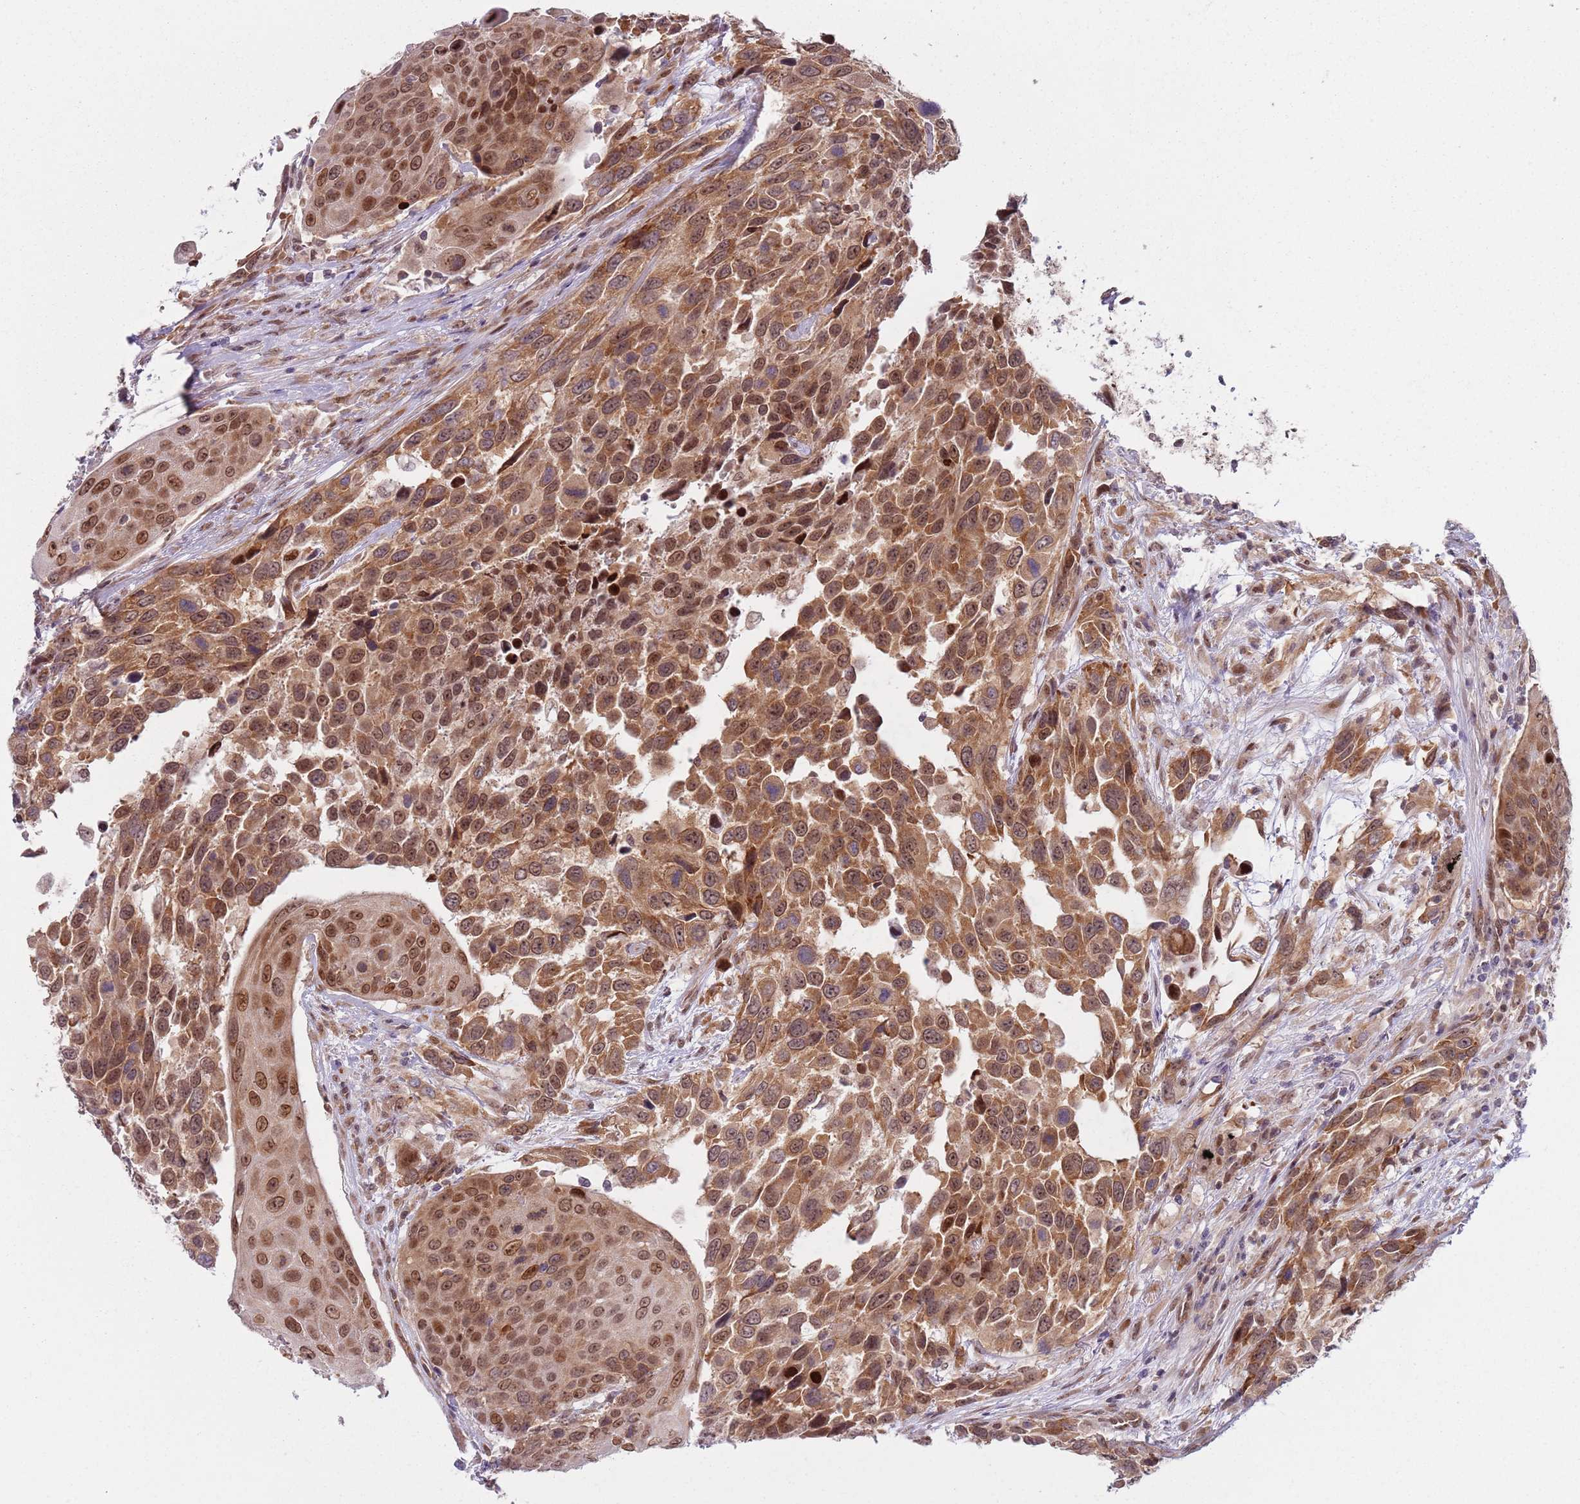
{"staining": {"intensity": "moderate", "quantity": ">75%", "location": "cytoplasmic/membranous,nuclear"}, "tissue": "urothelial cancer", "cell_type": "Tumor cells", "image_type": "cancer", "snomed": [{"axis": "morphology", "description": "Urothelial carcinoma, High grade"}, {"axis": "topography", "description": "Urinary bladder"}], "caption": "High-power microscopy captured an immunohistochemistry histopathology image of urothelial cancer, revealing moderate cytoplasmic/membranous and nuclear staining in approximately >75% of tumor cells.", "gene": "SLC25A32", "patient": {"sex": "female", "age": 70}}